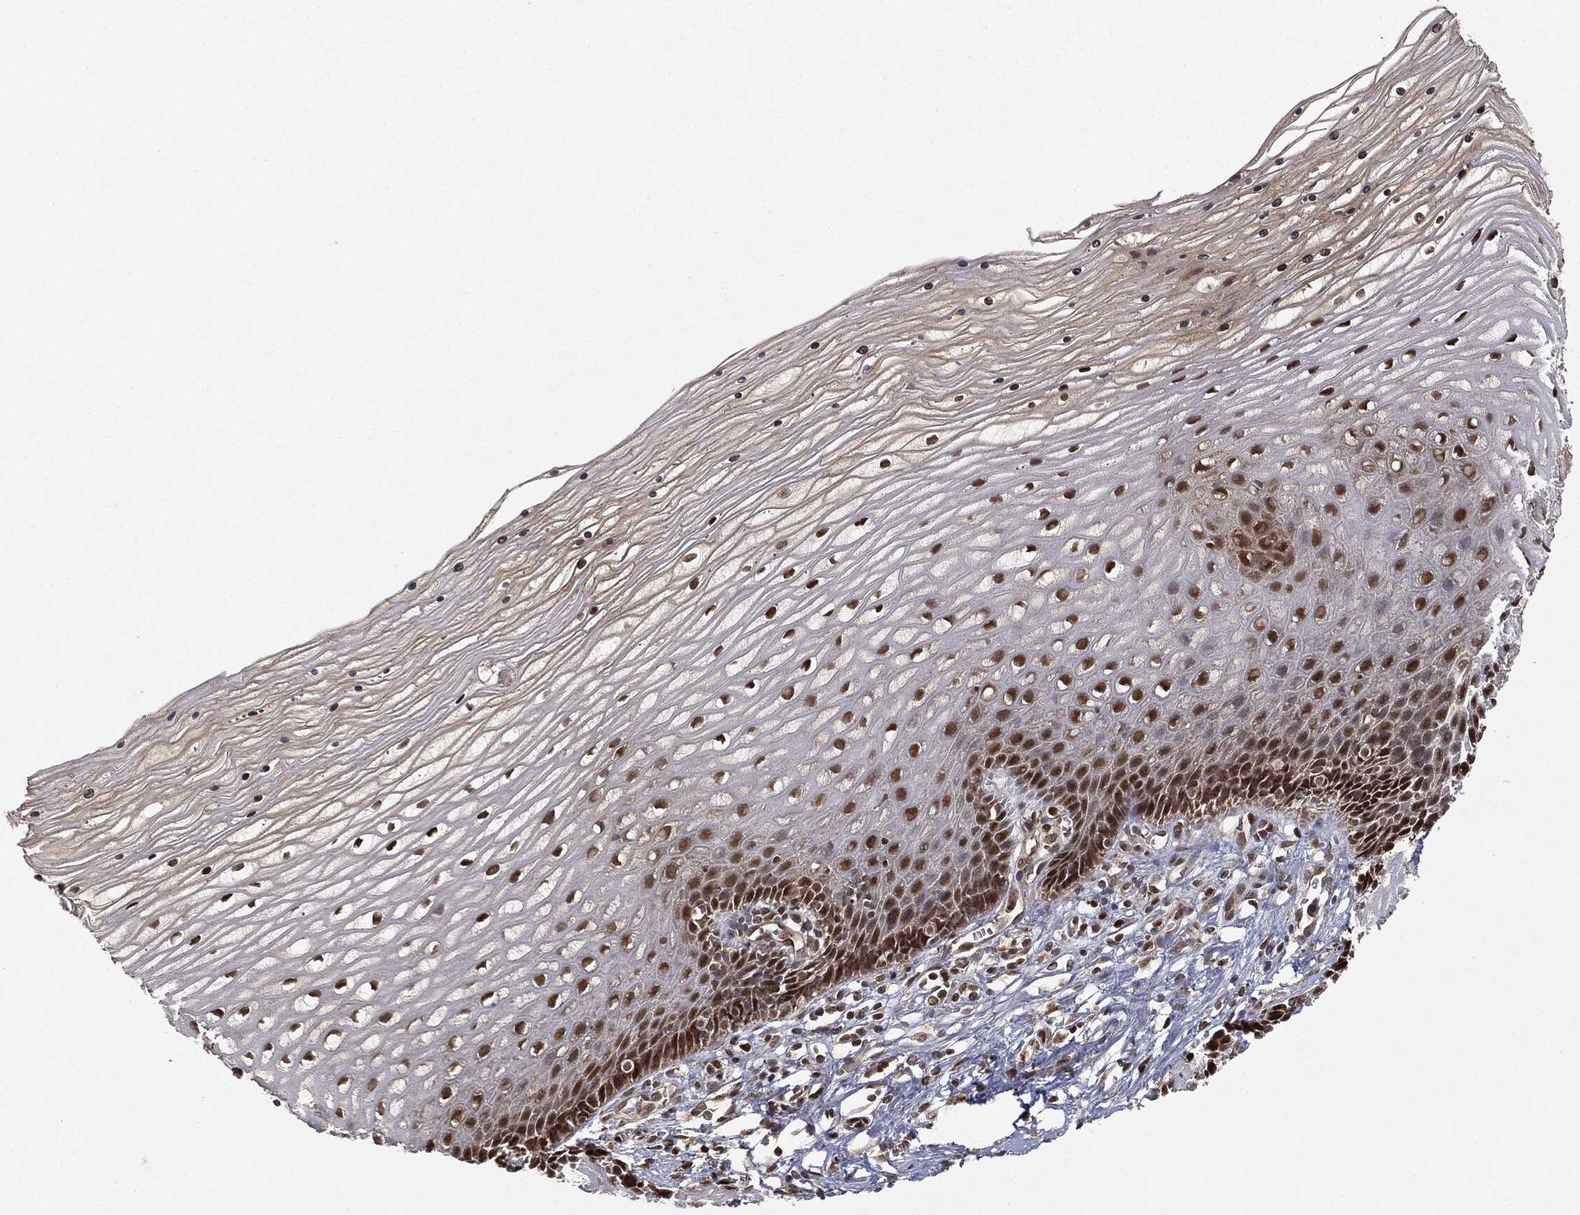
{"staining": {"intensity": "strong", "quantity": ">75%", "location": "cytoplasmic/membranous,nuclear"}, "tissue": "cervix", "cell_type": "Glandular cells", "image_type": "normal", "snomed": [{"axis": "morphology", "description": "Normal tissue, NOS"}, {"axis": "topography", "description": "Cervix"}], "caption": "This photomicrograph displays immunohistochemistry (IHC) staining of normal cervix, with high strong cytoplasmic/membranous,nuclear positivity in about >75% of glandular cells.", "gene": "ZNHIT6", "patient": {"sex": "female", "age": 35}}